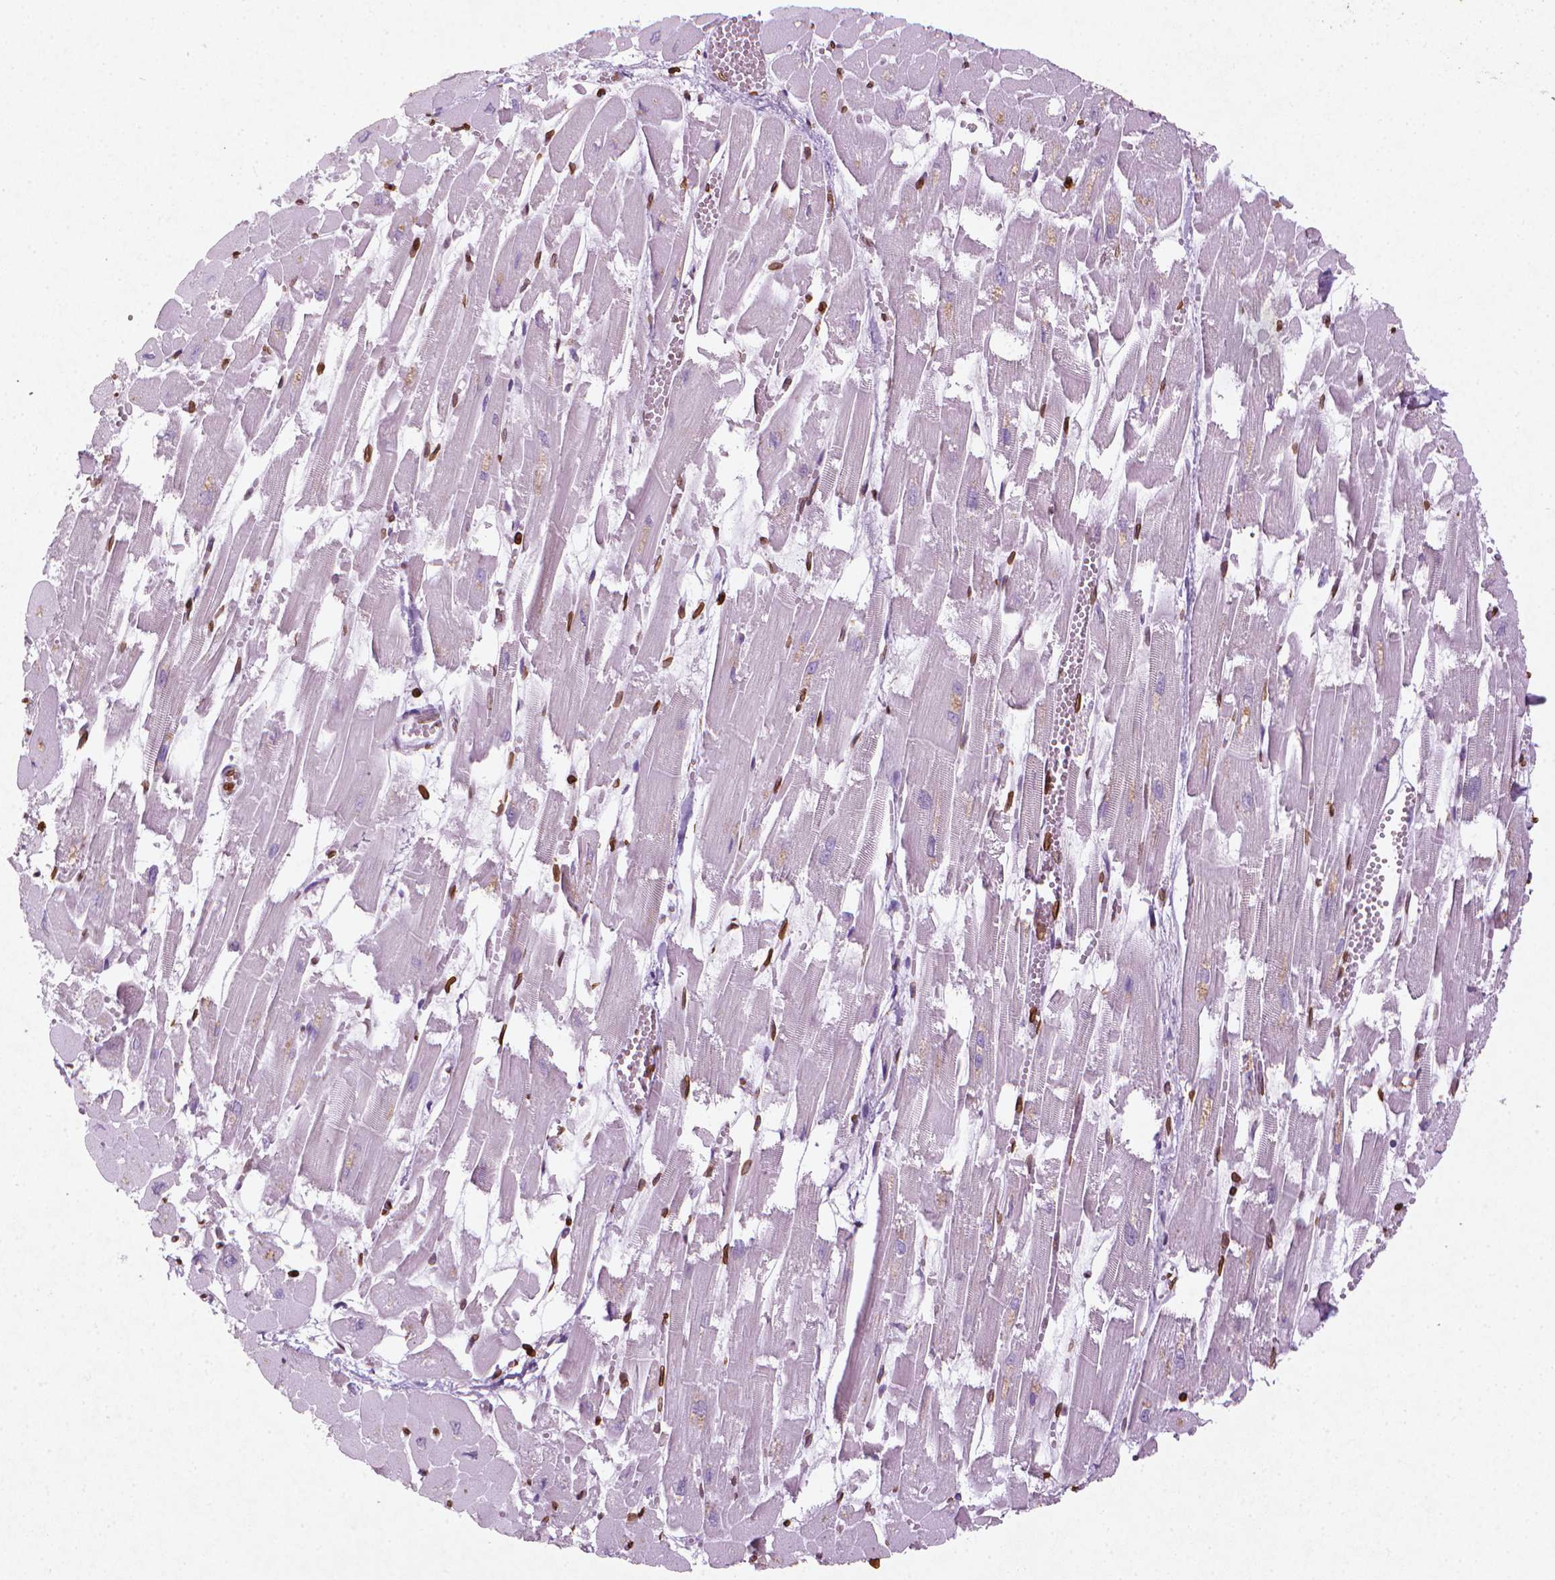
{"staining": {"intensity": "strong", "quantity": "<25%", "location": "nuclear"}, "tissue": "heart muscle", "cell_type": "Cardiomyocytes", "image_type": "normal", "snomed": [{"axis": "morphology", "description": "Normal tissue, NOS"}, {"axis": "topography", "description": "Heart"}], "caption": "Approximately <25% of cardiomyocytes in normal human heart muscle reveal strong nuclear protein expression as visualized by brown immunohistochemical staining.", "gene": "LMNB1", "patient": {"sex": "female", "age": 52}}